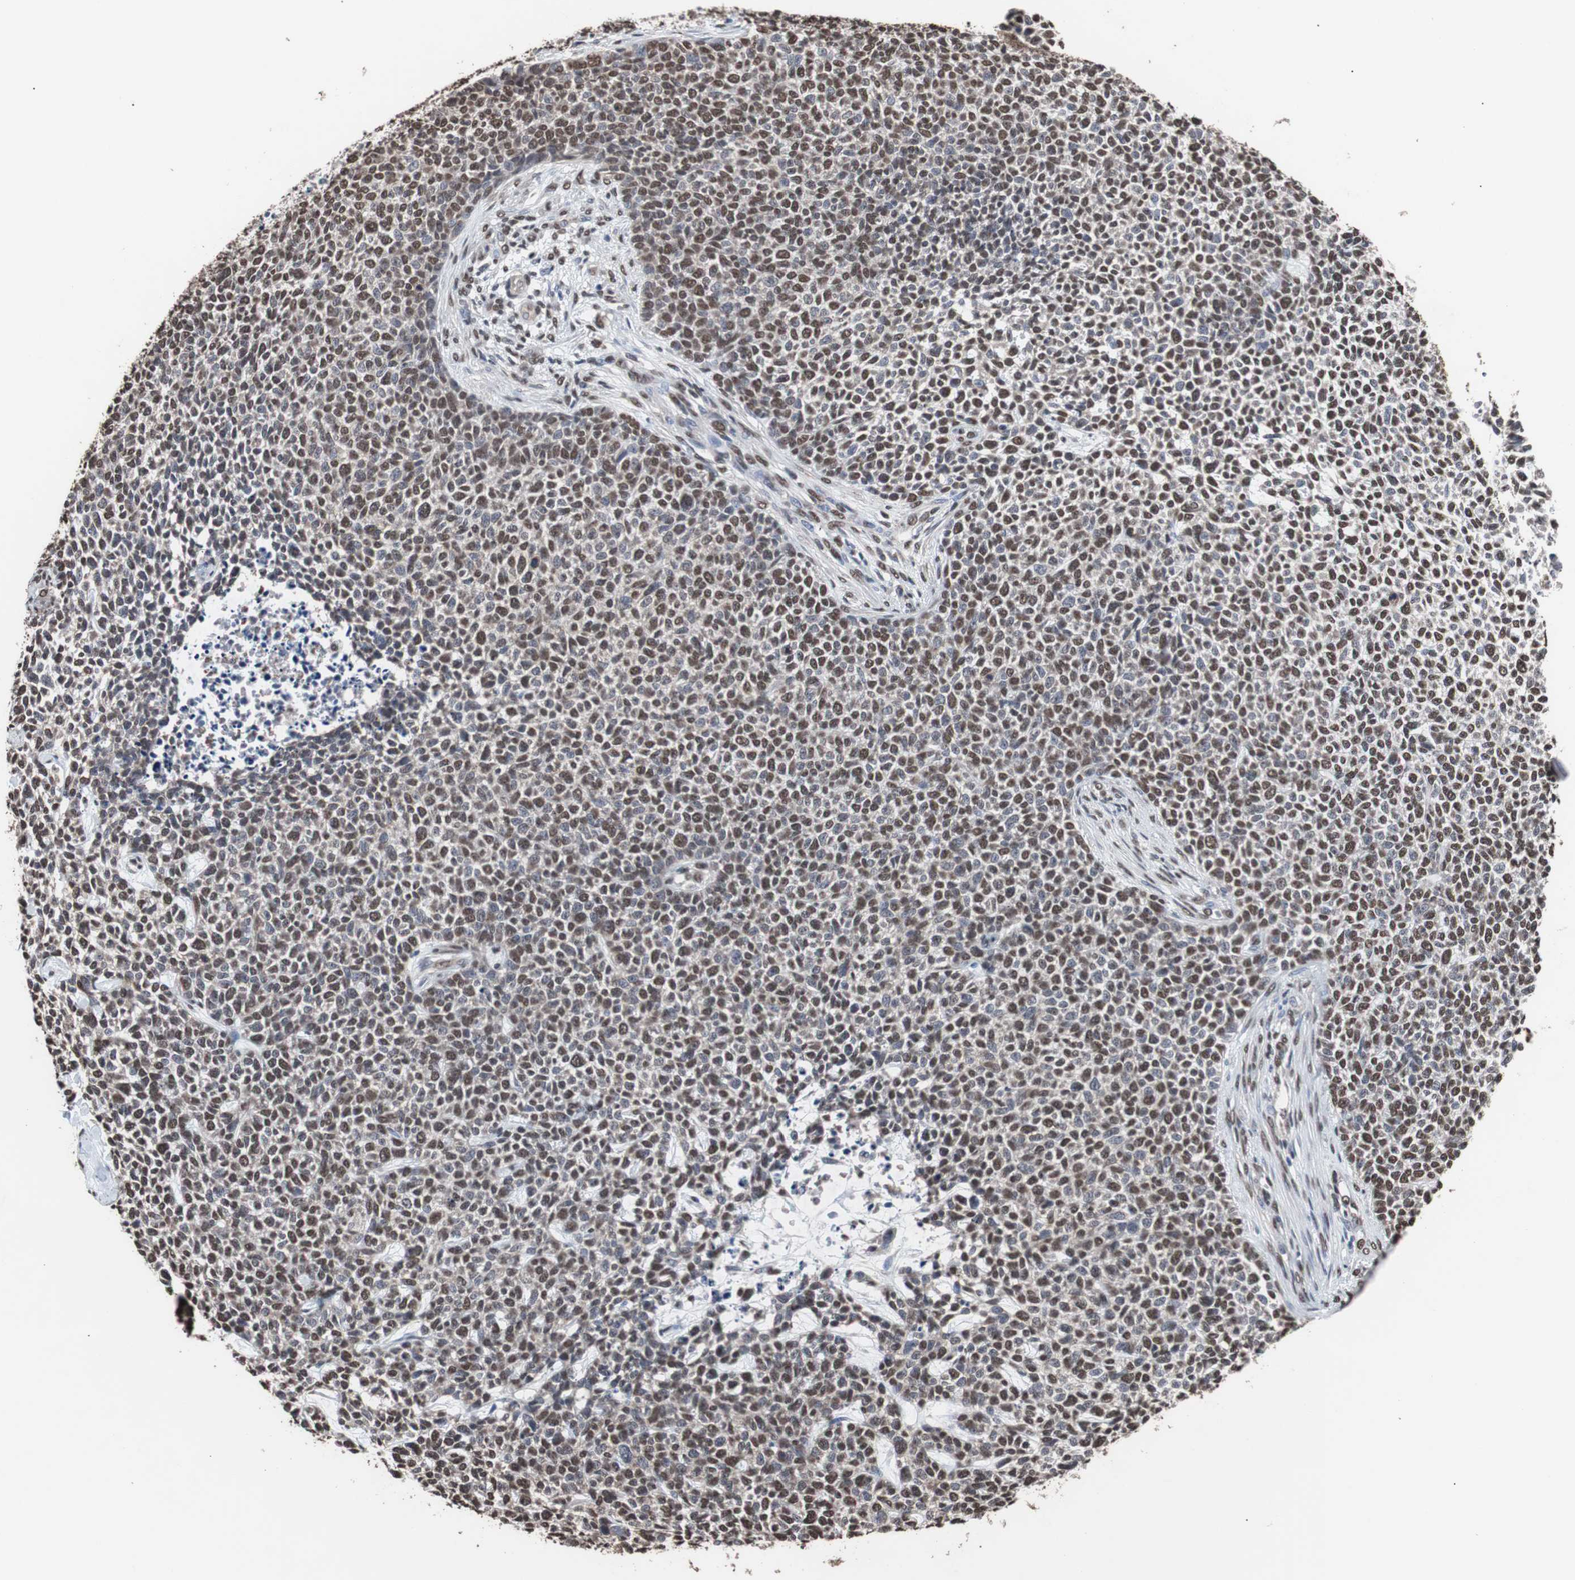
{"staining": {"intensity": "moderate", "quantity": "25%-75%", "location": "nuclear"}, "tissue": "skin cancer", "cell_type": "Tumor cells", "image_type": "cancer", "snomed": [{"axis": "morphology", "description": "Basal cell carcinoma"}, {"axis": "topography", "description": "Skin"}], "caption": "Approximately 25%-75% of tumor cells in skin basal cell carcinoma display moderate nuclear protein positivity as visualized by brown immunohistochemical staining.", "gene": "MED27", "patient": {"sex": "female", "age": 84}}